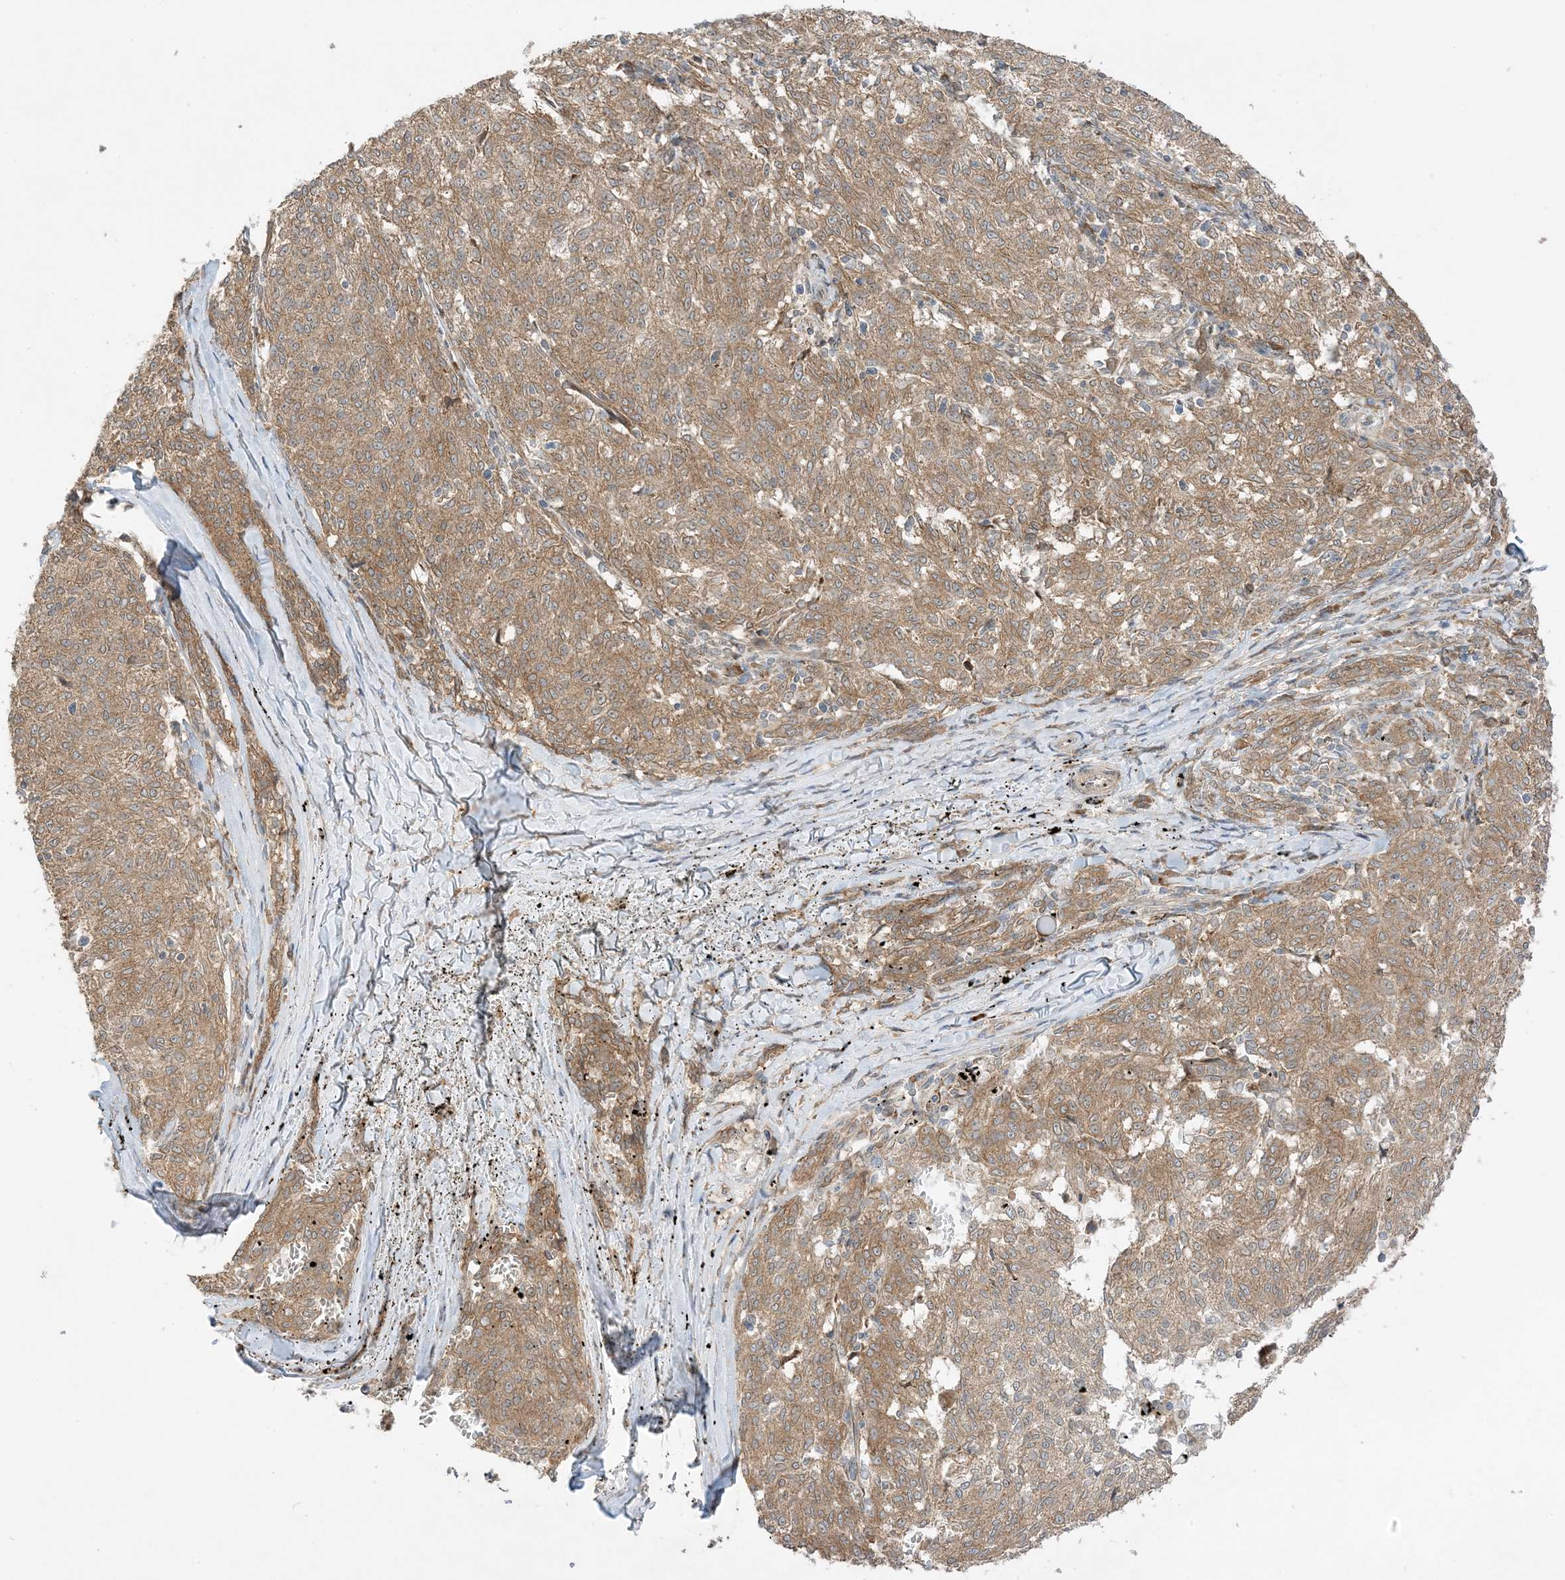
{"staining": {"intensity": "moderate", "quantity": ">75%", "location": "cytoplasmic/membranous"}, "tissue": "melanoma", "cell_type": "Tumor cells", "image_type": "cancer", "snomed": [{"axis": "morphology", "description": "Malignant melanoma, NOS"}, {"axis": "topography", "description": "Skin"}], "caption": "Moderate cytoplasmic/membranous positivity is present in approximately >75% of tumor cells in malignant melanoma.", "gene": "SCARF2", "patient": {"sex": "female", "age": 72}}